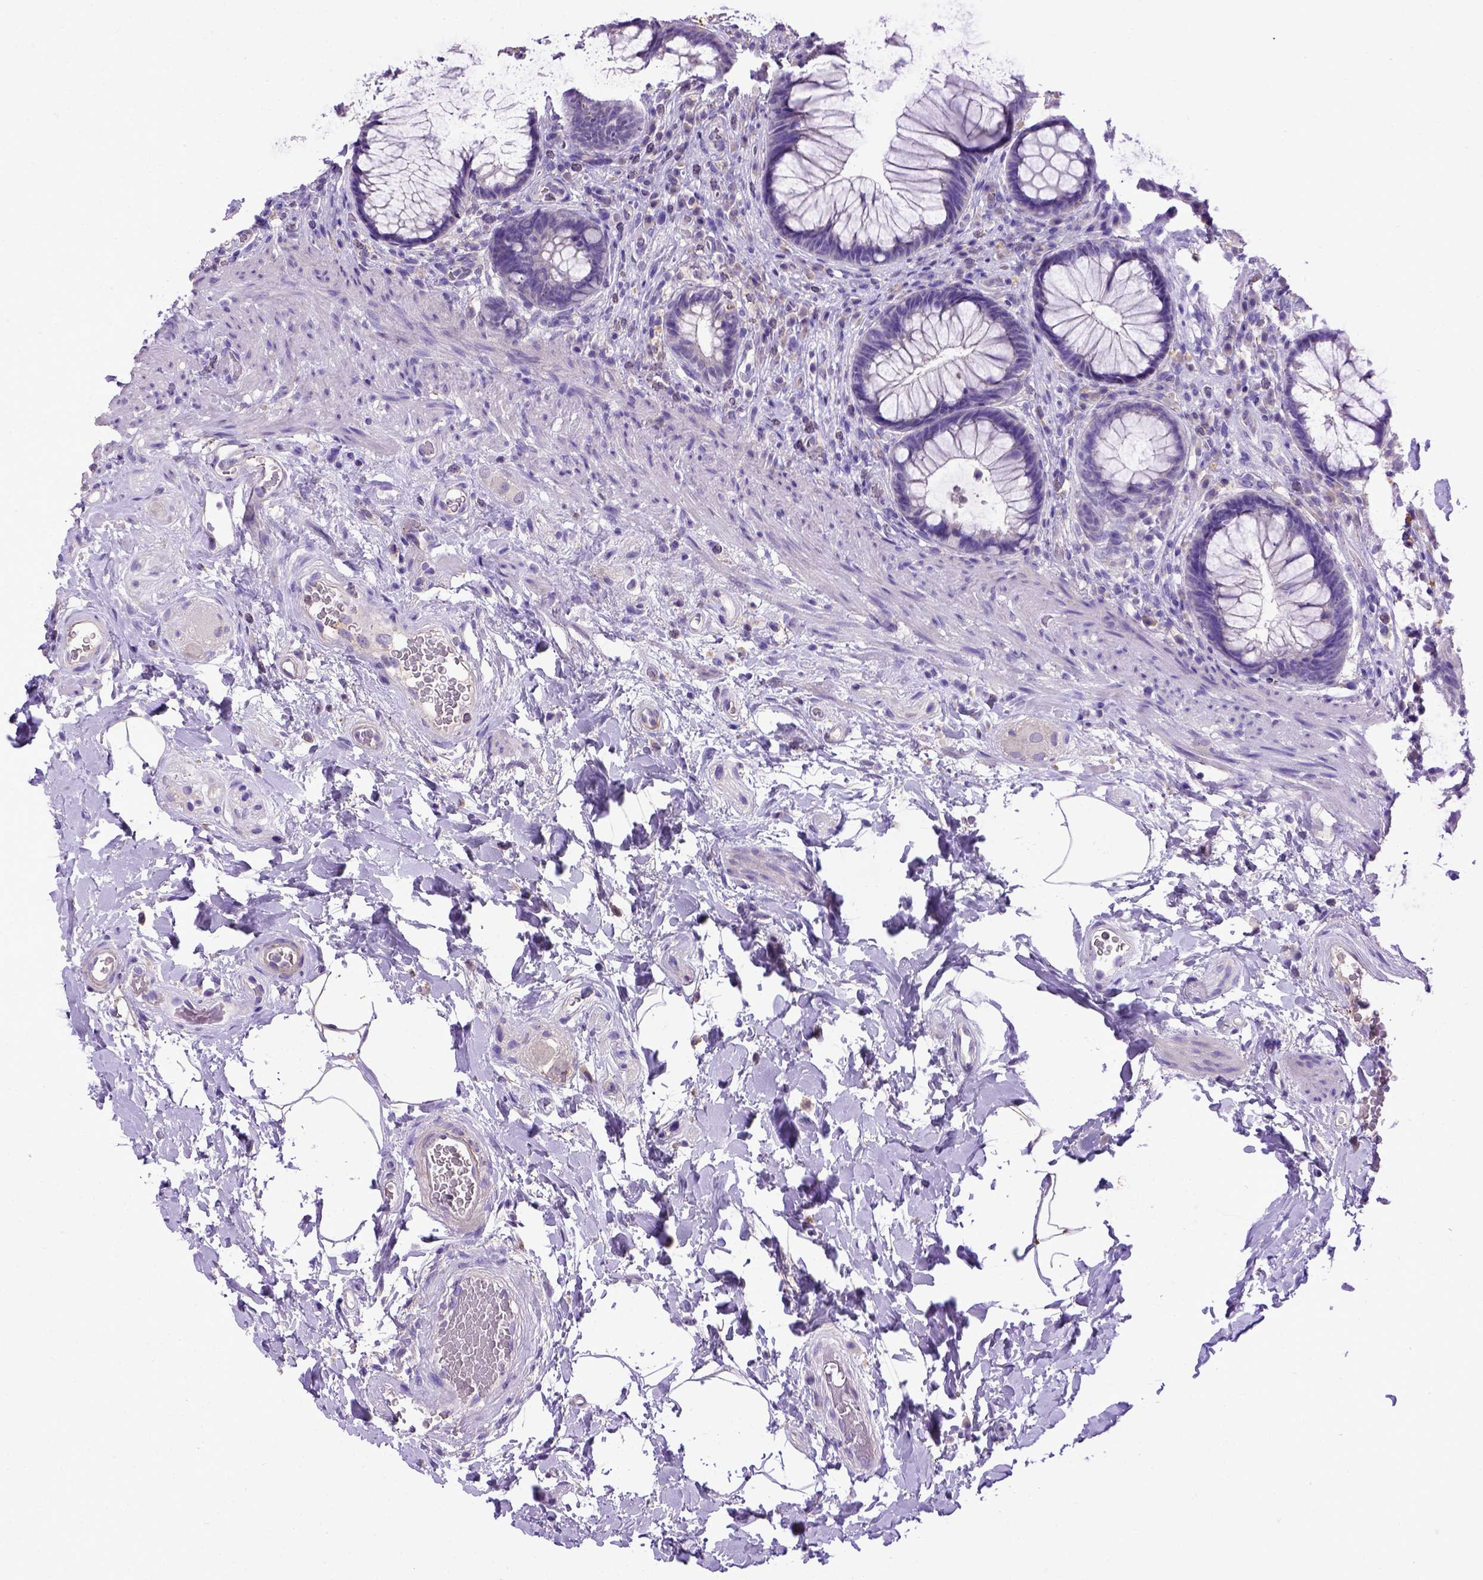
{"staining": {"intensity": "negative", "quantity": "none", "location": "none"}, "tissue": "rectum", "cell_type": "Glandular cells", "image_type": "normal", "snomed": [{"axis": "morphology", "description": "Normal tissue, NOS"}, {"axis": "topography", "description": "Smooth muscle"}, {"axis": "topography", "description": "Rectum"}], "caption": "Glandular cells show no significant protein expression in normal rectum. (Stains: DAB immunohistochemistry (IHC) with hematoxylin counter stain, Microscopy: brightfield microscopy at high magnification).", "gene": "ADAM12", "patient": {"sex": "male", "age": 53}}